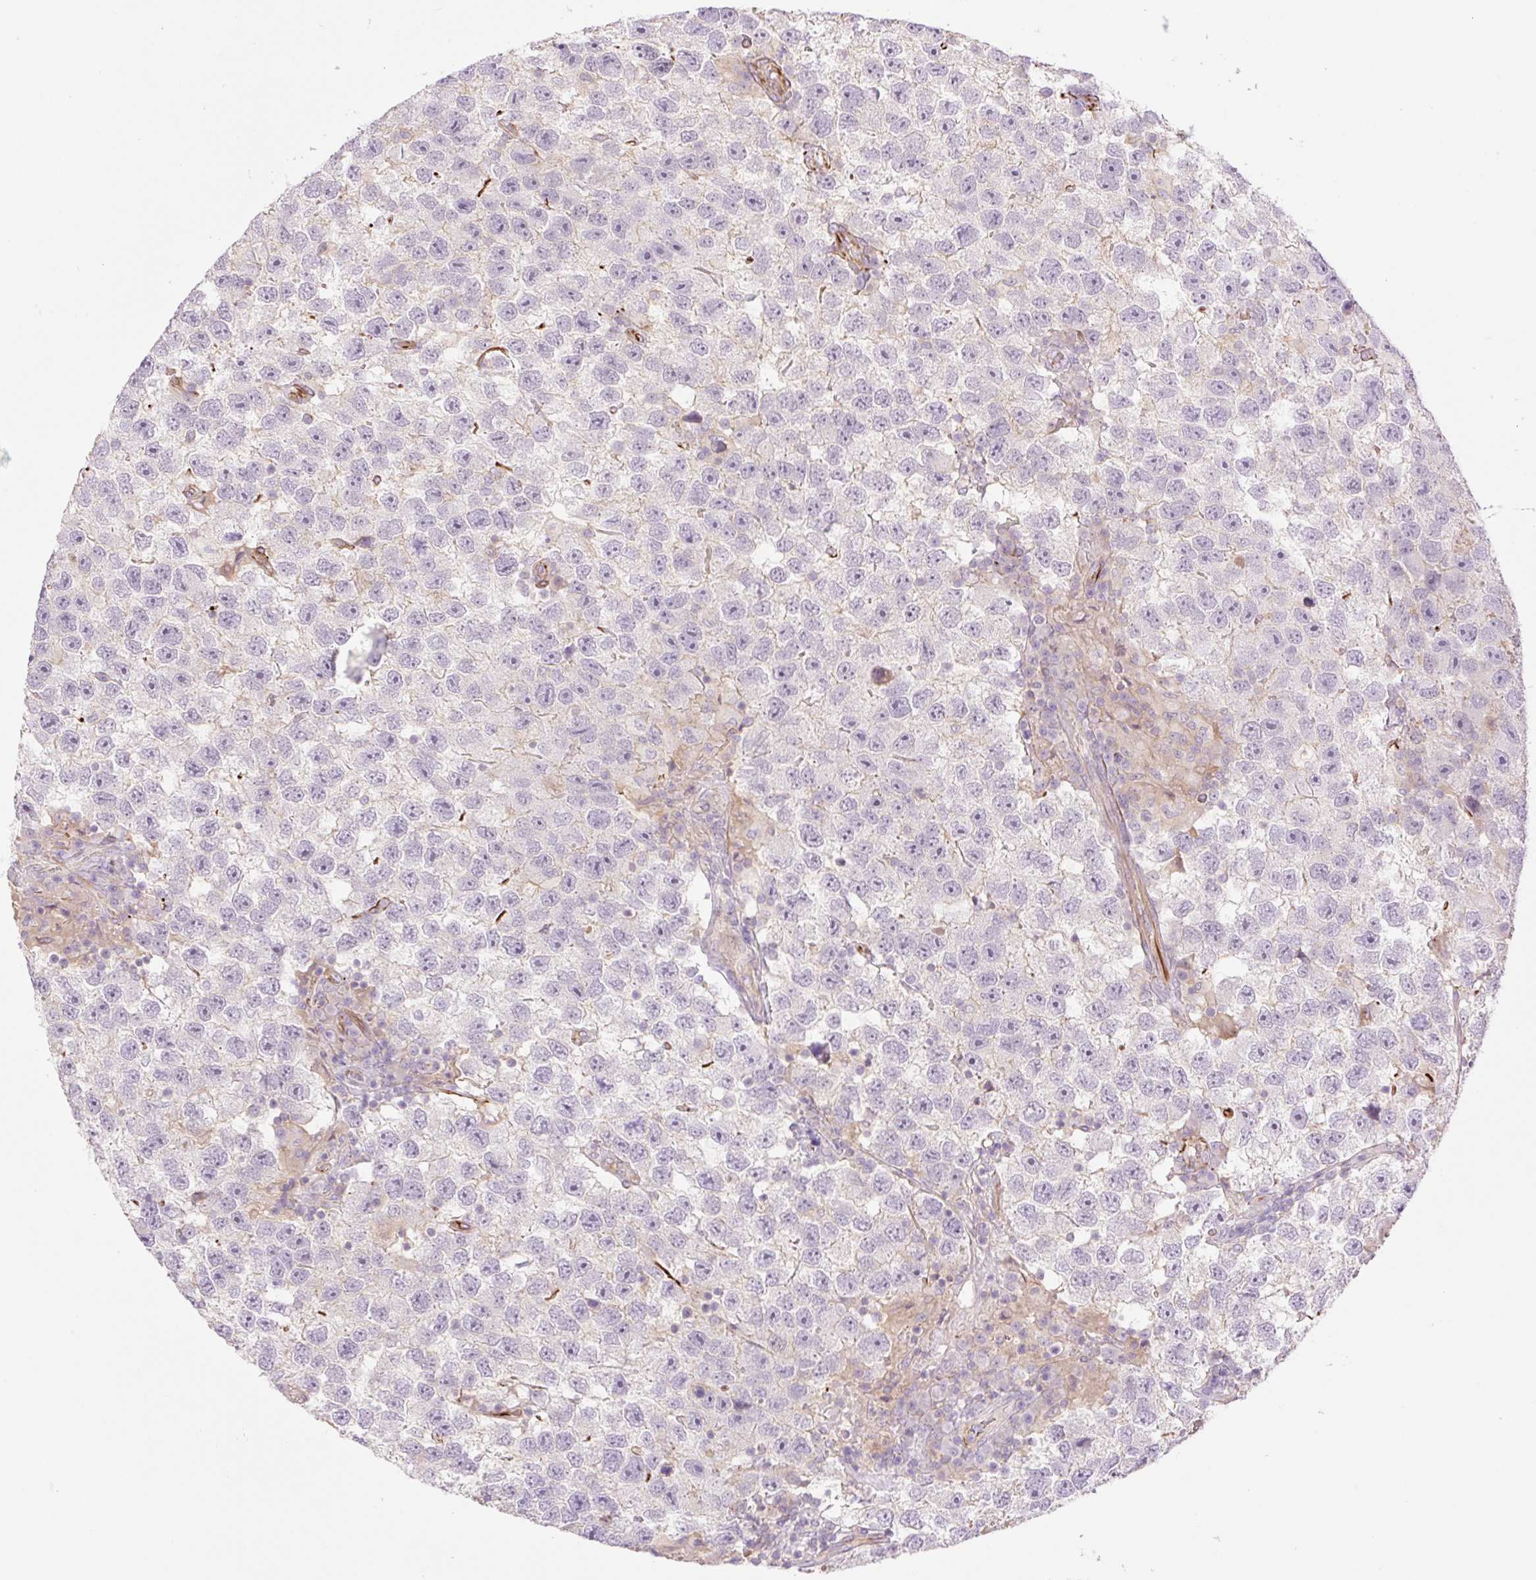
{"staining": {"intensity": "negative", "quantity": "none", "location": "none"}, "tissue": "testis cancer", "cell_type": "Tumor cells", "image_type": "cancer", "snomed": [{"axis": "morphology", "description": "Seminoma, NOS"}, {"axis": "topography", "description": "Testis"}], "caption": "Immunohistochemistry (IHC) of testis cancer displays no staining in tumor cells. (DAB IHC with hematoxylin counter stain).", "gene": "ZFYVE21", "patient": {"sex": "male", "age": 26}}